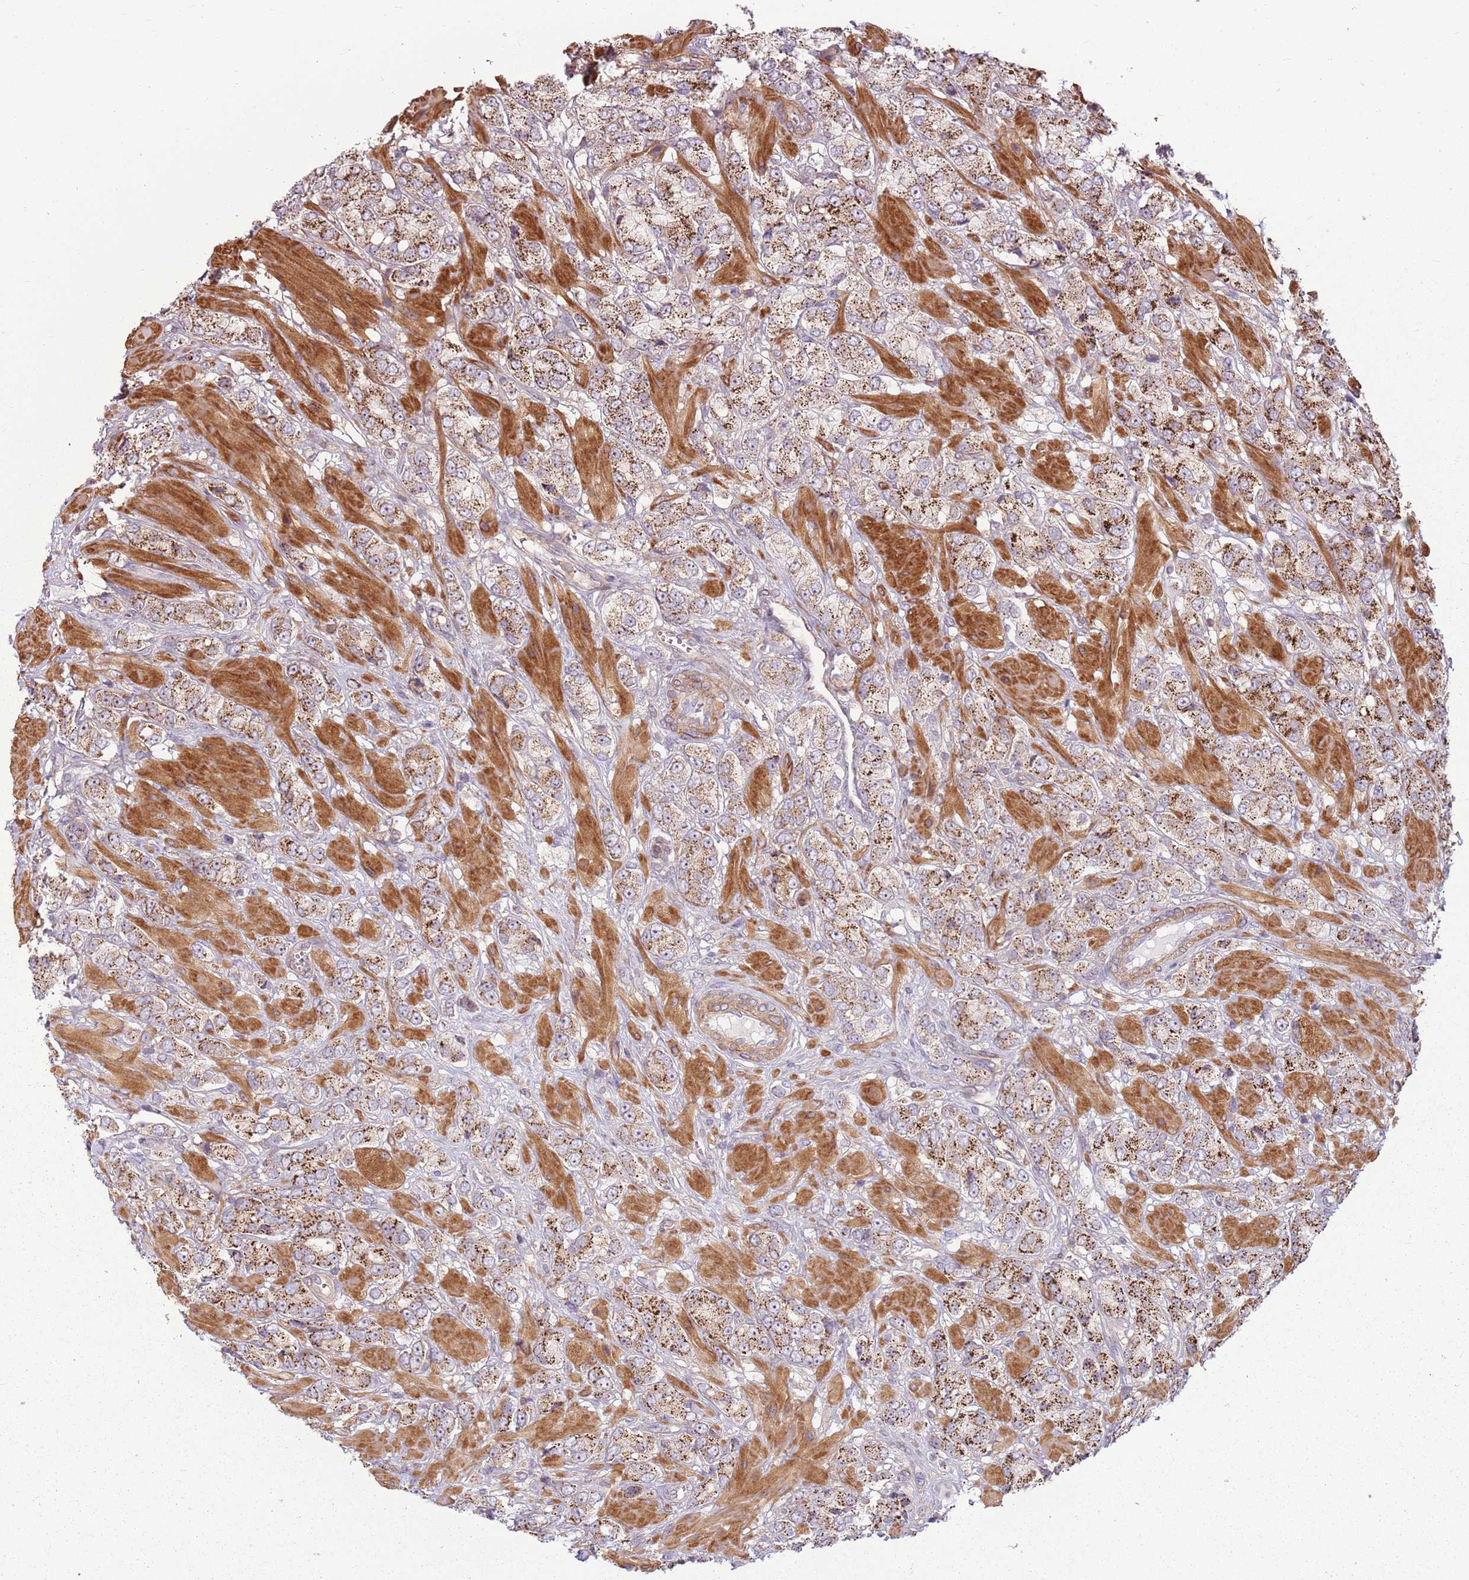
{"staining": {"intensity": "strong", "quantity": ">75%", "location": "cytoplasmic/membranous"}, "tissue": "prostate cancer", "cell_type": "Tumor cells", "image_type": "cancer", "snomed": [{"axis": "morphology", "description": "Adenocarcinoma, High grade"}, {"axis": "topography", "description": "Prostate and seminal vesicle, NOS"}], "caption": "Prostate high-grade adenocarcinoma stained with a brown dye demonstrates strong cytoplasmic/membranous positive staining in approximately >75% of tumor cells.", "gene": "RPL21", "patient": {"sex": "male", "age": 64}}